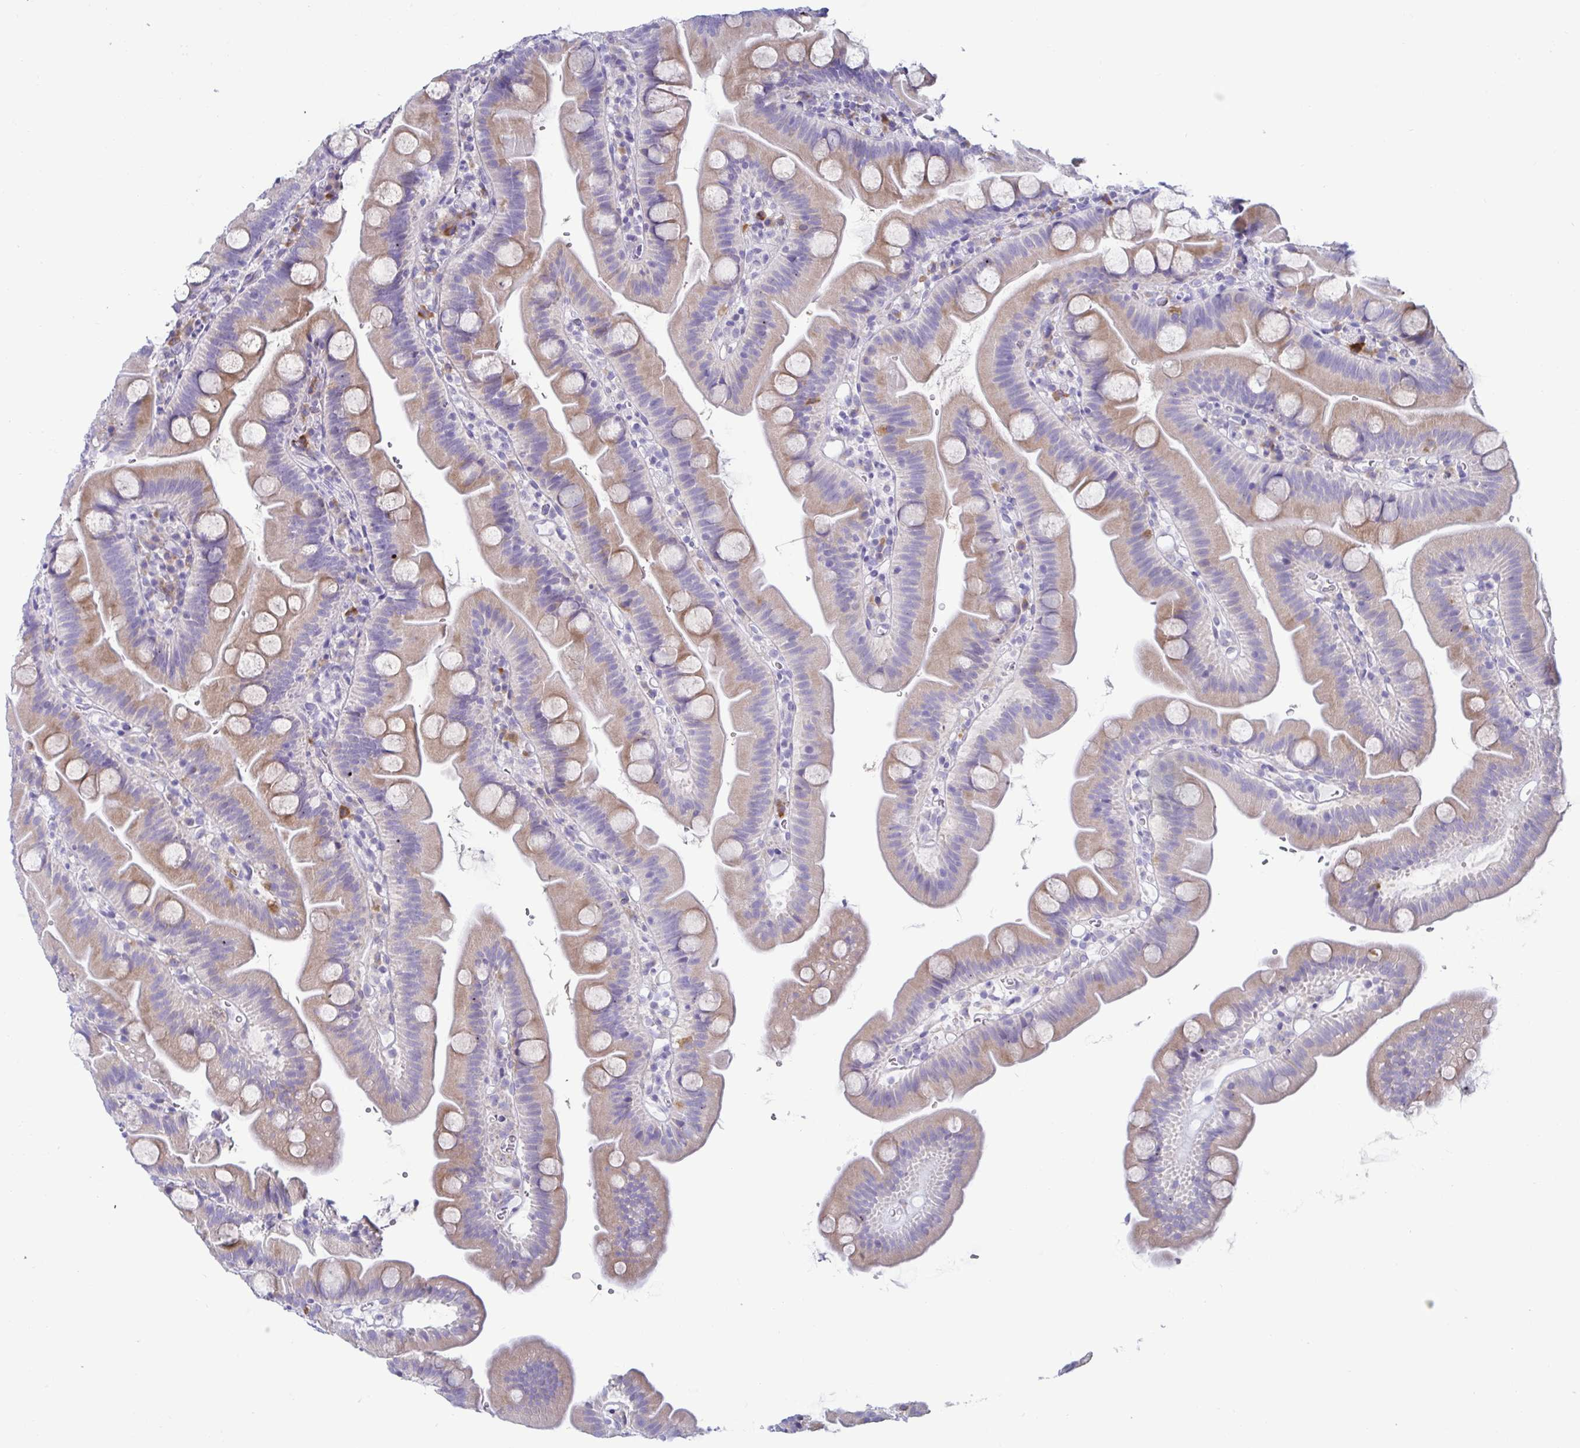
{"staining": {"intensity": "moderate", "quantity": "25%-75%", "location": "cytoplasmic/membranous"}, "tissue": "small intestine", "cell_type": "Glandular cells", "image_type": "normal", "snomed": [{"axis": "morphology", "description": "Normal tissue, NOS"}, {"axis": "topography", "description": "Small intestine"}], "caption": "Normal small intestine exhibits moderate cytoplasmic/membranous staining in about 25%-75% of glandular cells, visualized by immunohistochemistry. The staining is performed using DAB (3,3'-diaminobenzidine) brown chromogen to label protein expression. The nuclei are counter-stained blue using hematoxylin.", "gene": "TFPI2", "patient": {"sex": "female", "age": 68}}